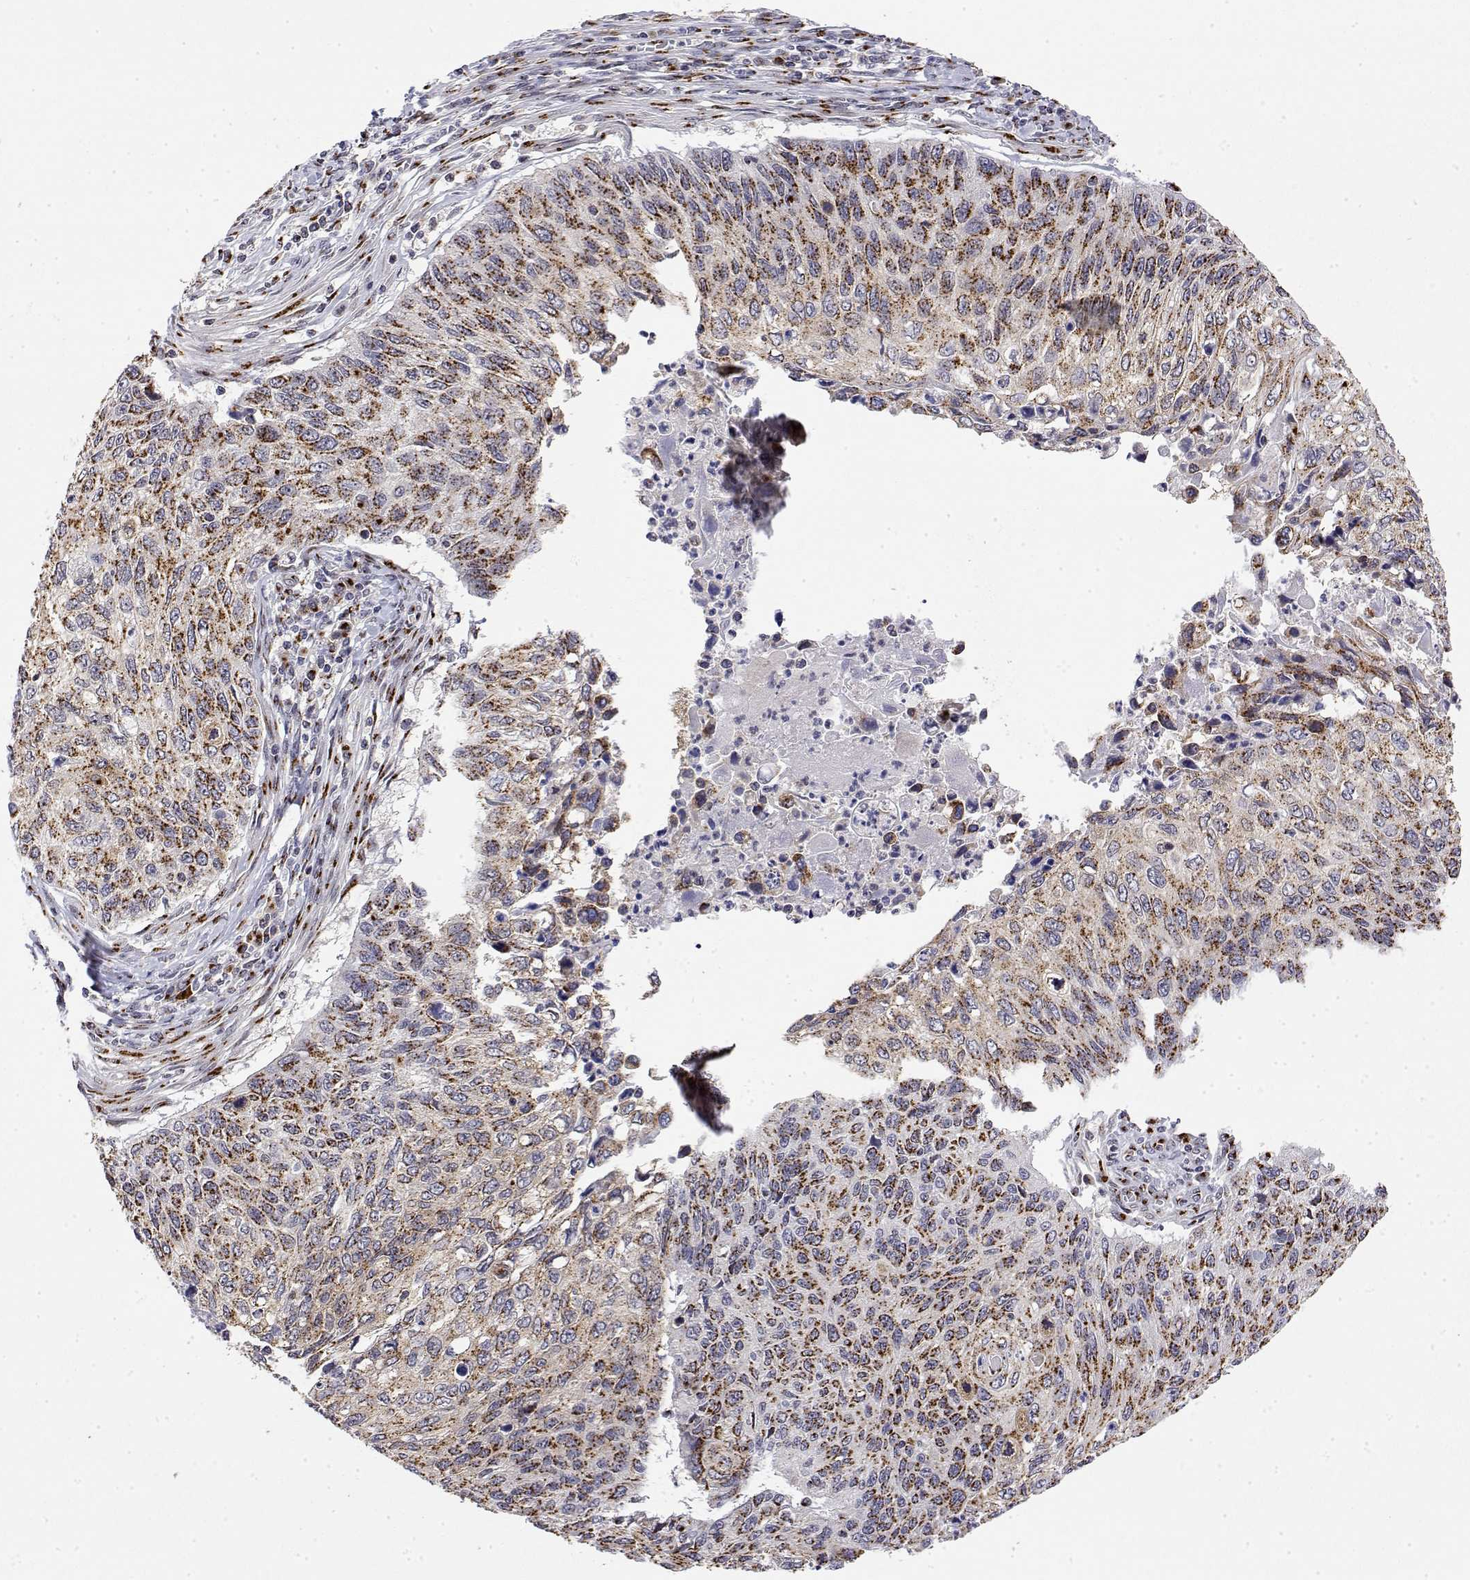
{"staining": {"intensity": "moderate", "quantity": ">75%", "location": "cytoplasmic/membranous"}, "tissue": "cervical cancer", "cell_type": "Tumor cells", "image_type": "cancer", "snomed": [{"axis": "morphology", "description": "Squamous cell carcinoma, NOS"}, {"axis": "topography", "description": "Cervix"}], "caption": "Protein analysis of squamous cell carcinoma (cervical) tissue shows moderate cytoplasmic/membranous positivity in about >75% of tumor cells.", "gene": "YIPF3", "patient": {"sex": "female", "age": 70}}